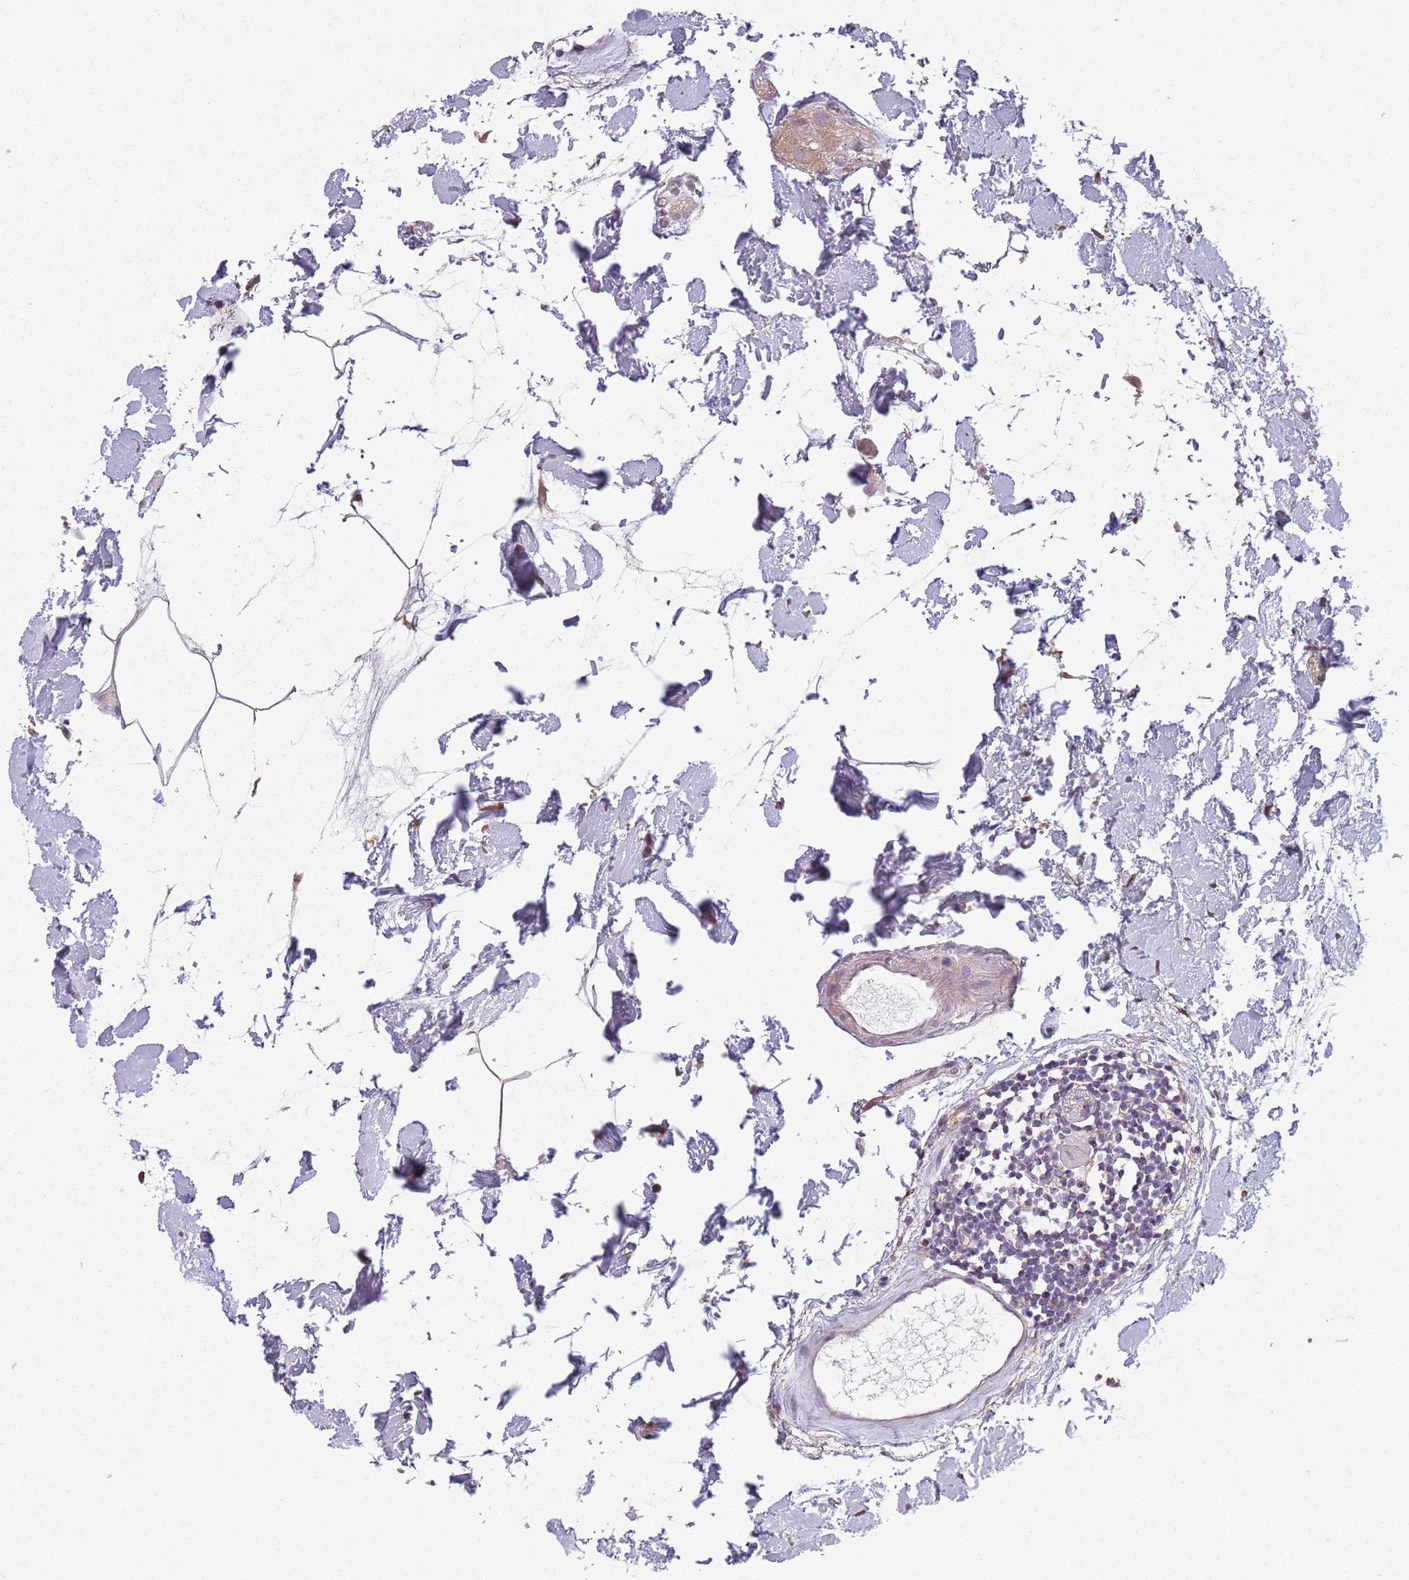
{"staining": {"intensity": "negative", "quantity": "none", "location": "none"}, "tissue": "colon", "cell_type": "Endothelial cells", "image_type": "normal", "snomed": [{"axis": "morphology", "description": "Normal tissue, NOS"}, {"axis": "topography", "description": "Colon"}], "caption": "A high-resolution histopathology image shows IHC staining of benign colon, which displays no significant positivity in endothelial cells. (DAB (3,3'-diaminobenzidine) immunohistochemistry visualized using brightfield microscopy, high magnification).", "gene": "COQ5", "patient": {"sex": "female", "age": 84}}